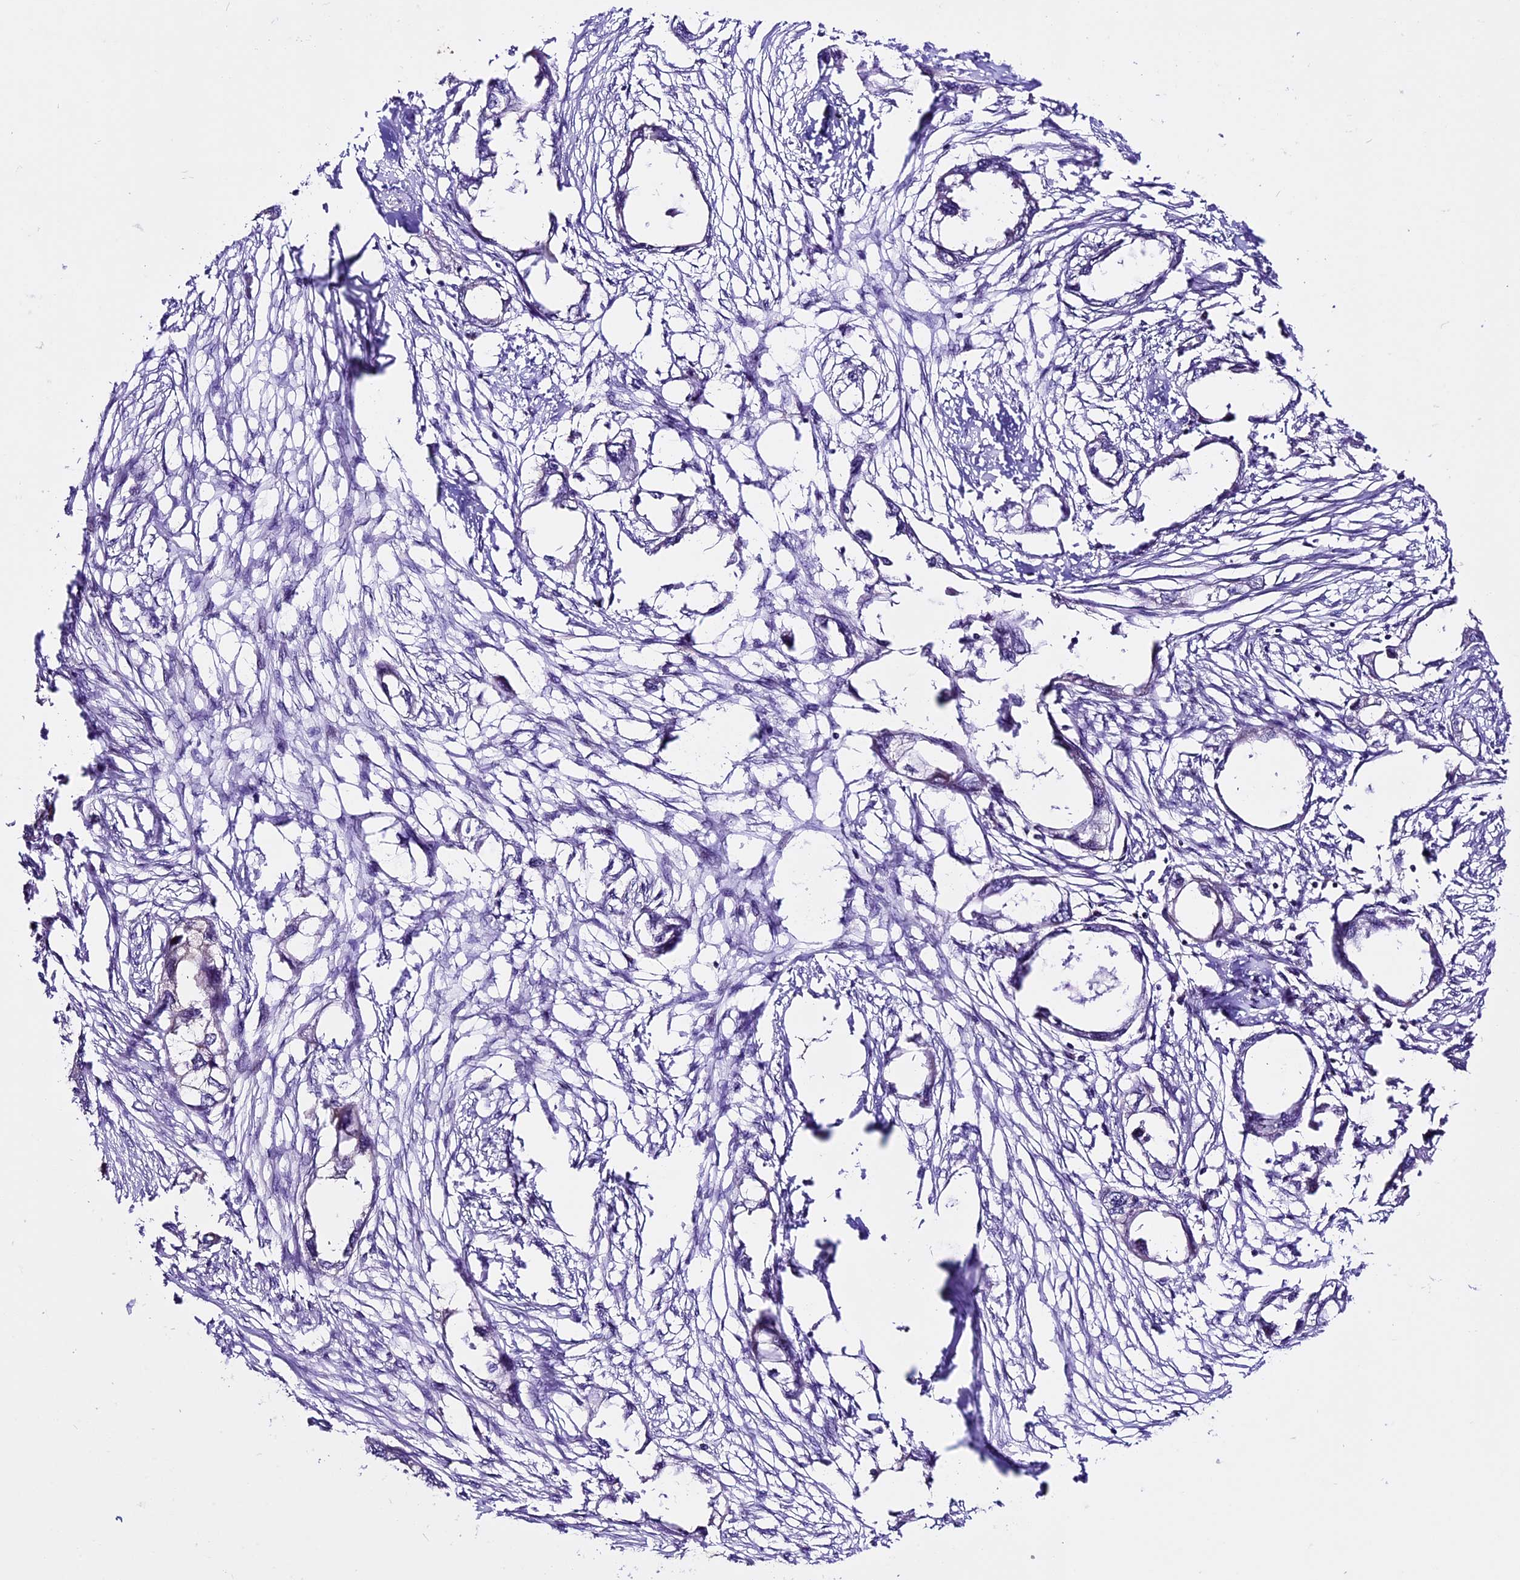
{"staining": {"intensity": "negative", "quantity": "none", "location": "none"}, "tissue": "endometrial cancer", "cell_type": "Tumor cells", "image_type": "cancer", "snomed": [{"axis": "morphology", "description": "Adenocarcinoma, NOS"}, {"axis": "morphology", "description": "Adenocarcinoma, metastatic, NOS"}, {"axis": "topography", "description": "Adipose tissue"}, {"axis": "topography", "description": "Endometrium"}], "caption": "This photomicrograph is of endometrial adenocarcinoma stained with immunohistochemistry (IHC) to label a protein in brown with the nuclei are counter-stained blue. There is no staining in tumor cells.", "gene": "XKR7", "patient": {"sex": "female", "age": 67}}